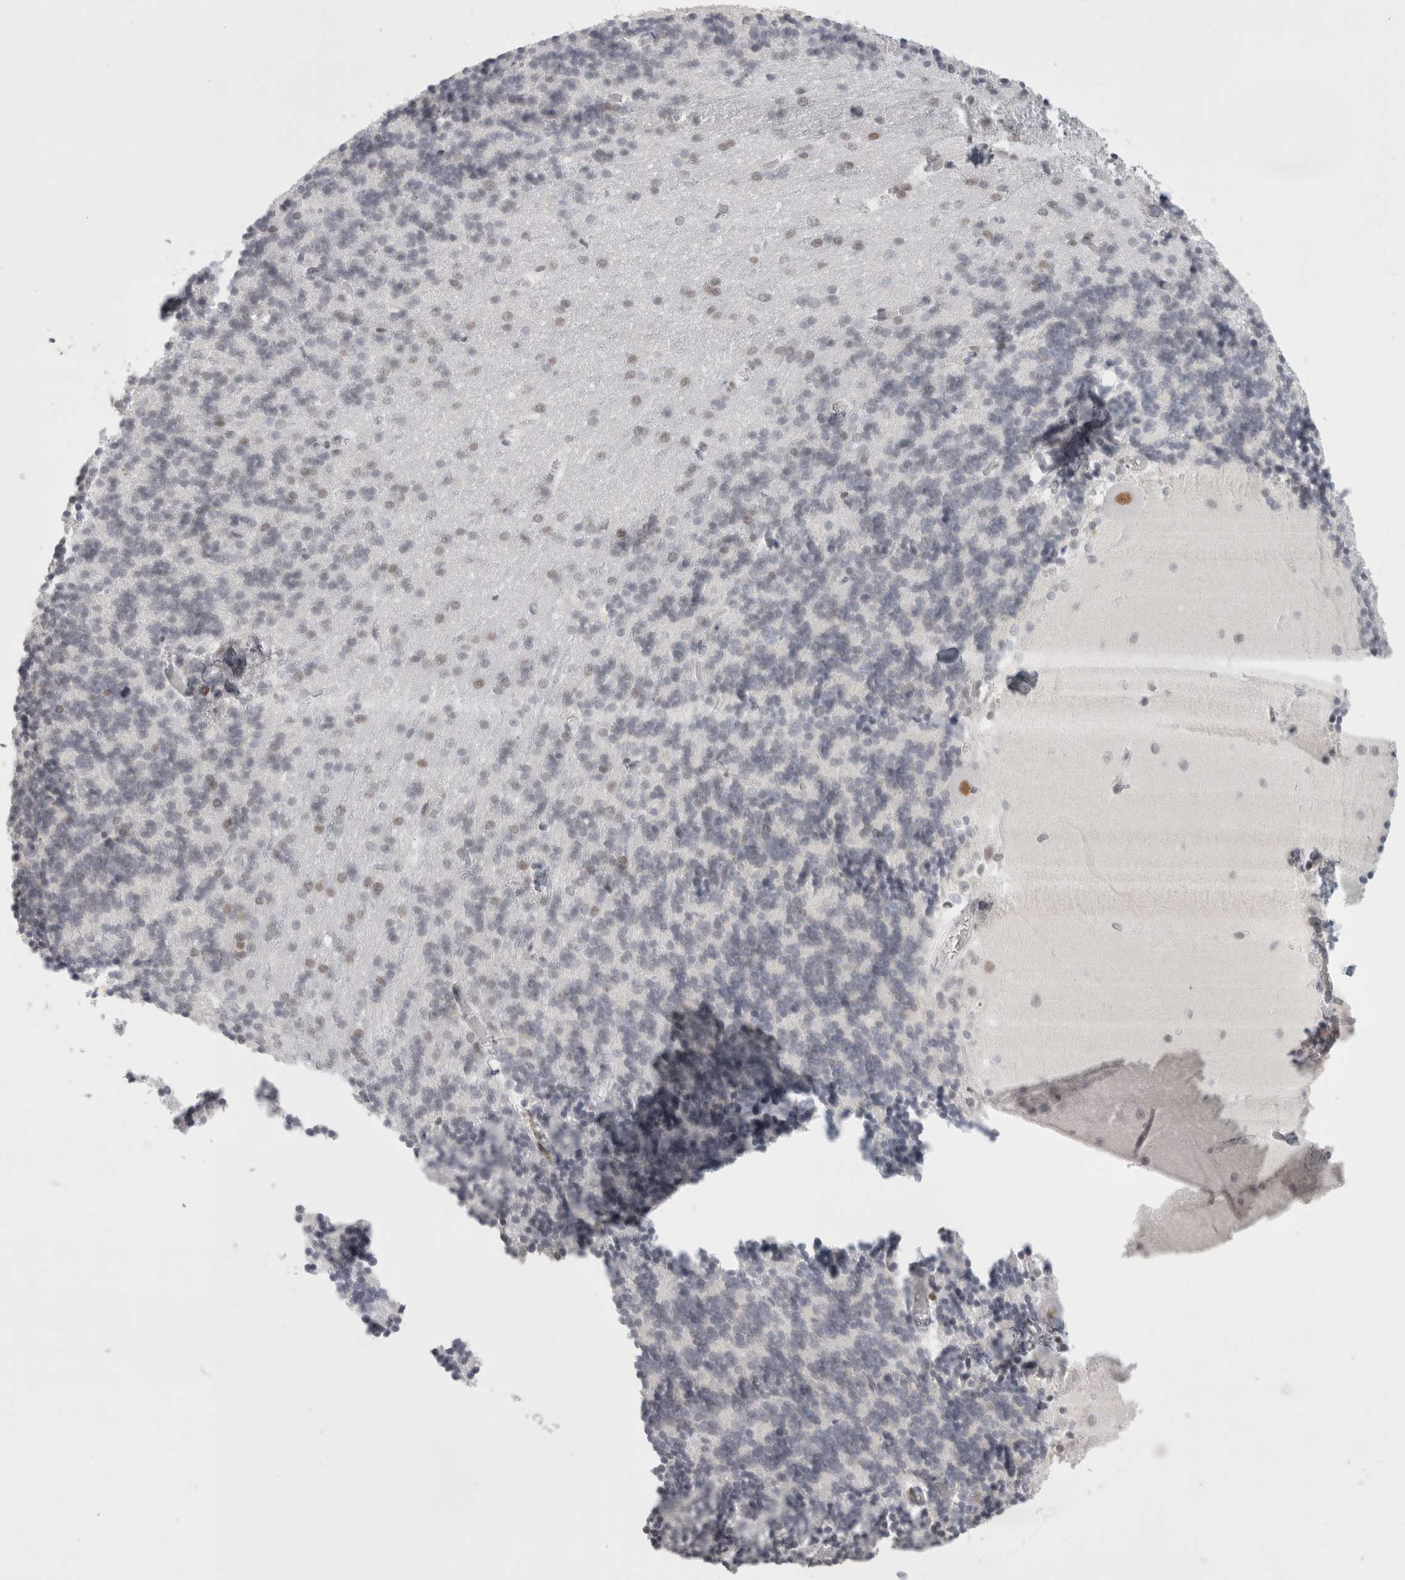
{"staining": {"intensity": "weak", "quantity": "<25%", "location": "nuclear"}, "tissue": "cerebellum", "cell_type": "Cells in granular layer", "image_type": "normal", "snomed": [{"axis": "morphology", "description": "Normal tissue, NOS"}, {"axis": "topography", "description": "Cerebellum"}], "caption": "Immunohistochemistry micrograph of benign human cerebellum stained for a protein (brown), which displays no staining in cells in granular layer. The staining is performed using DAB (3,3'-diaminobenzidine) brown chromogen with nuclei counter-stained in using hematoxylin.", "gene": "SMARCC1", "patient": {"sex": "male", "age": 37}}